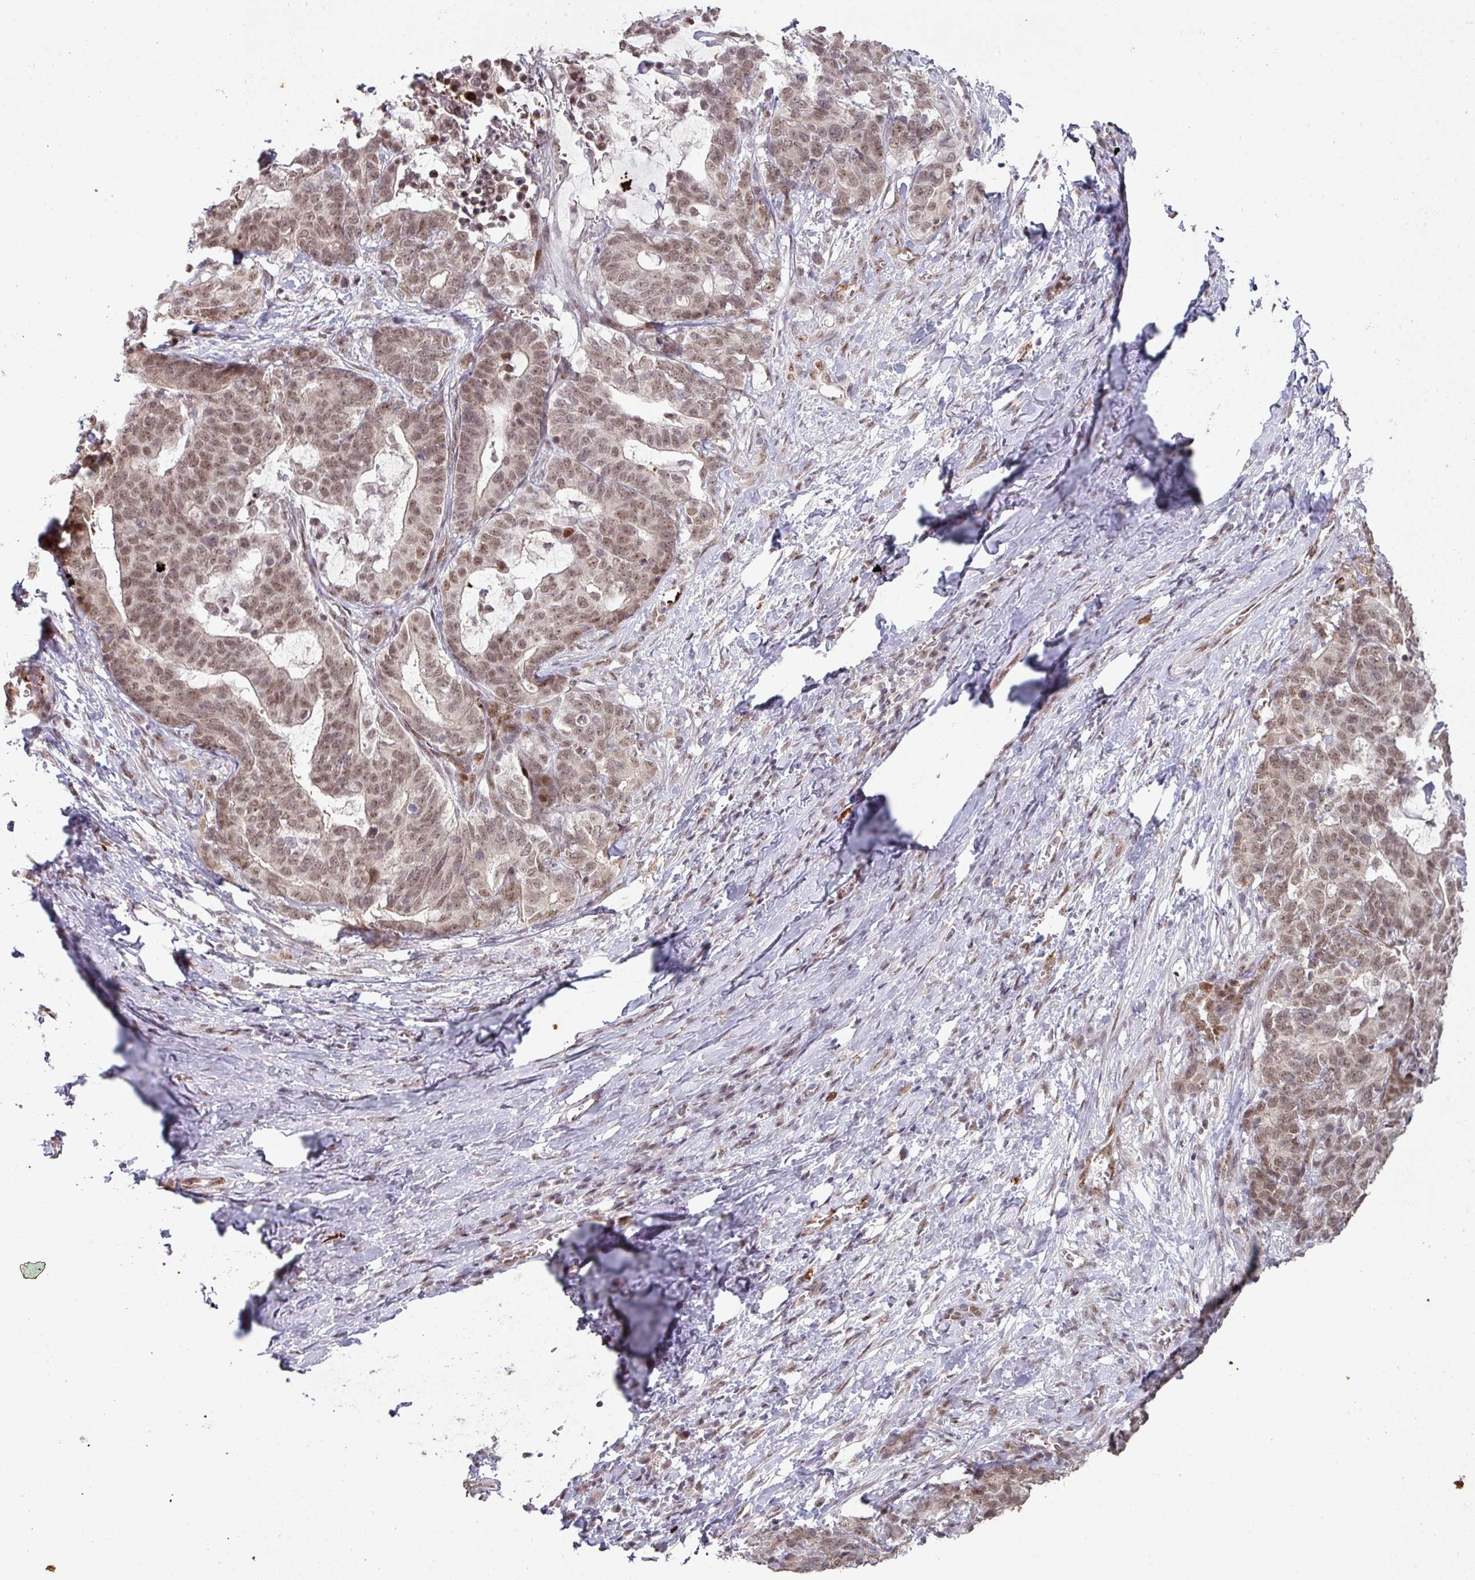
{"staining": {"intensity": "weak", "quantity": ">75%", "location": "nuclear"}, "tissue": "stomach cancer", "cell_type": "Tumor cells", "image_type": "cancer", "snomed": [{"axis": "morphology", "description": "Normal tissue, NOS"}, {"axis": "morphology", "description": "Adenocarcinoma, NOS"}, {"axis": "topography", "description": "Stomach"}], "caption": "A histopathology image of human stomach cancer (adenocarcinoma) stained for a protein shows weak nuclear brown staining in tumor cells.", "gene": "NEIL1", "patient": {"sex": "female", "age": 64}}